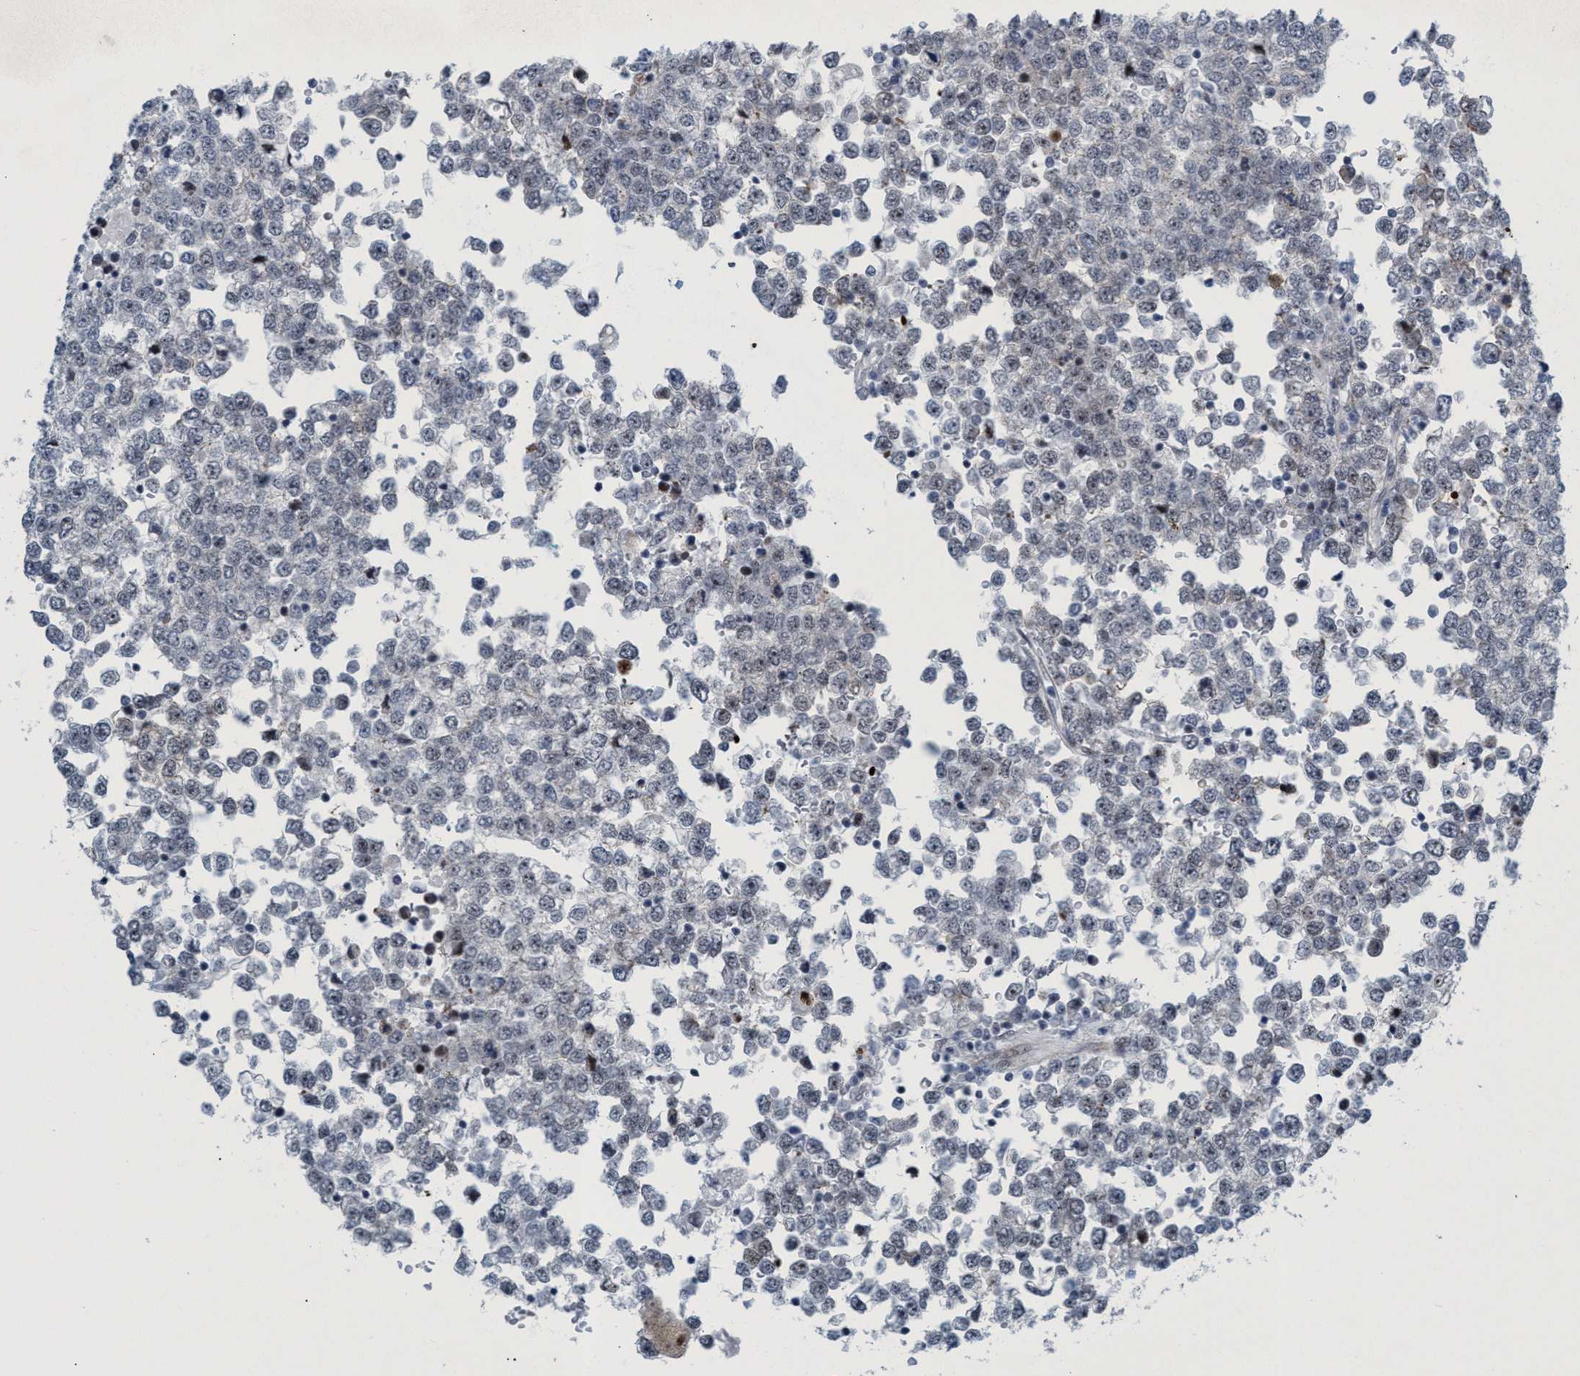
{"staining": {"intensity": "weak", "quantity": "25%-75%", "location": "nuclear"}, "tissue": "testis cancer", "cell_type": "Tumor cells", "image_type": "cancer", "snomed": [{"axis": "morphology", "description": "Seminoma, NOS"}, {"axis": "topography", "description": "Testis"}], "caption": "About 25%-75% of tumor cells in human testis seminoma display weak nuclear protein staining as visualized by brown immunohistochemical staining.", "gene": "CWC27", "patient": {"sex": "male", "age": 65}}